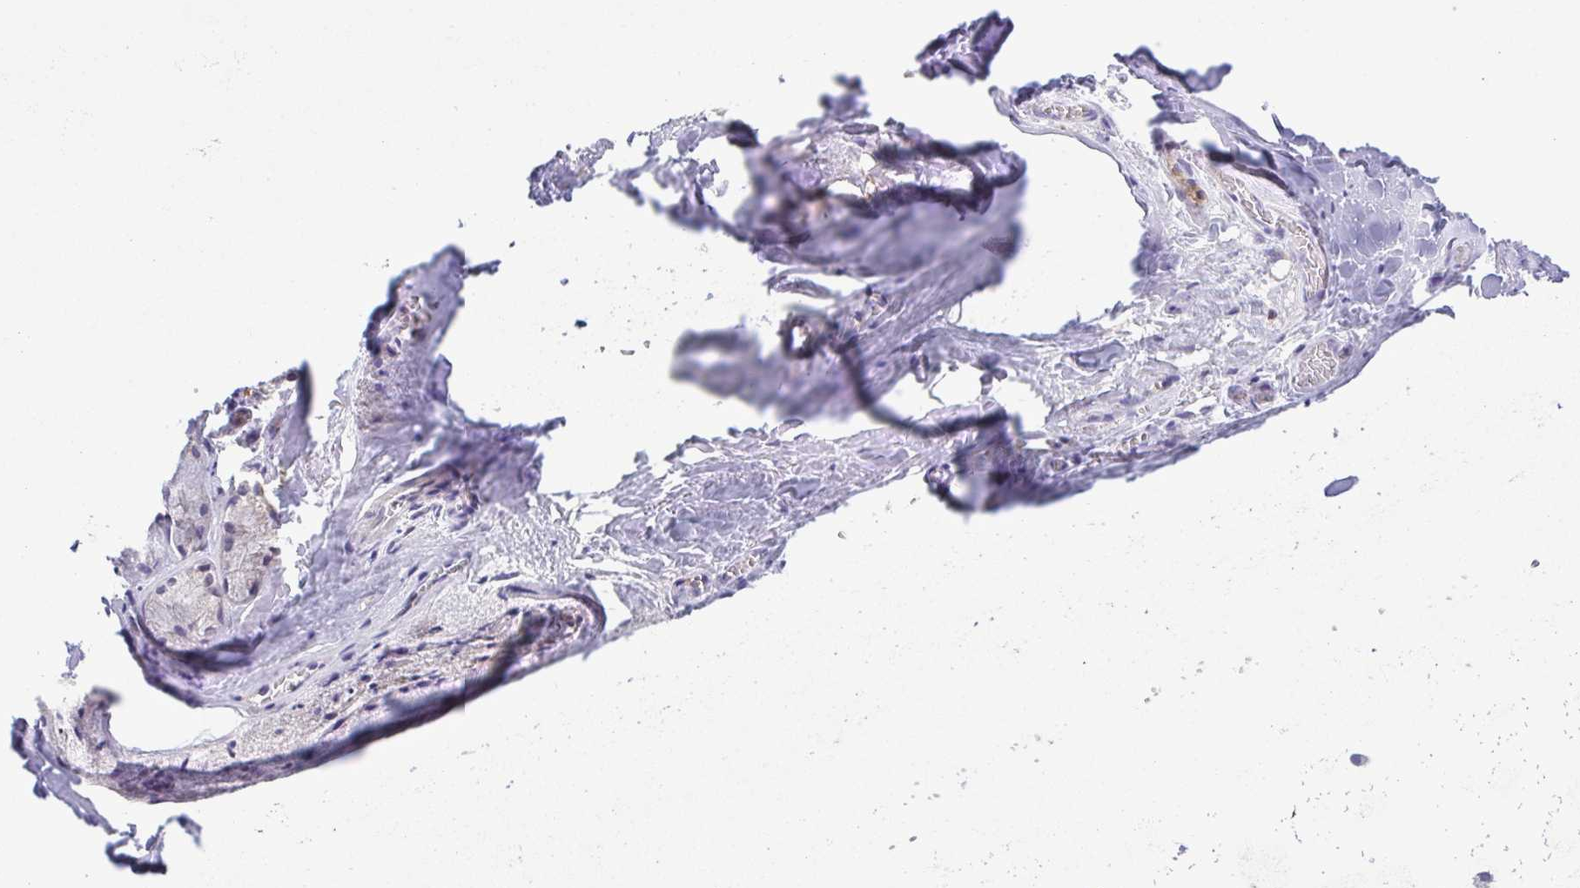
{"staining": {"intensity": "weak", "quantity": "<25%", "location": "cytoplasmic/membranous"}, "tissue": "soft tissue", "cell_type": "Chondrocytes", "image_type": "normal", "snomed": [{"axis": "morphology", "description": "Normal tissue, NOS"}, {"axis": "topography", "description": "Cartilage tissue"}, {"axis": "topography", "description": "Nasopharynx"}, {"axis": "topography", "description": "Thyroid gland"}], "caption": "Immunohistochemistry of normal human soft tissue shows no expression in chondrocytes. (Stains: DAB immunohistochemistry with hematoxylin counter stain, Microscopy: brightfield microscopy at high magnification).", "gene": "PGLYRP1", "patient": {"sex": "male", "age": 63}}